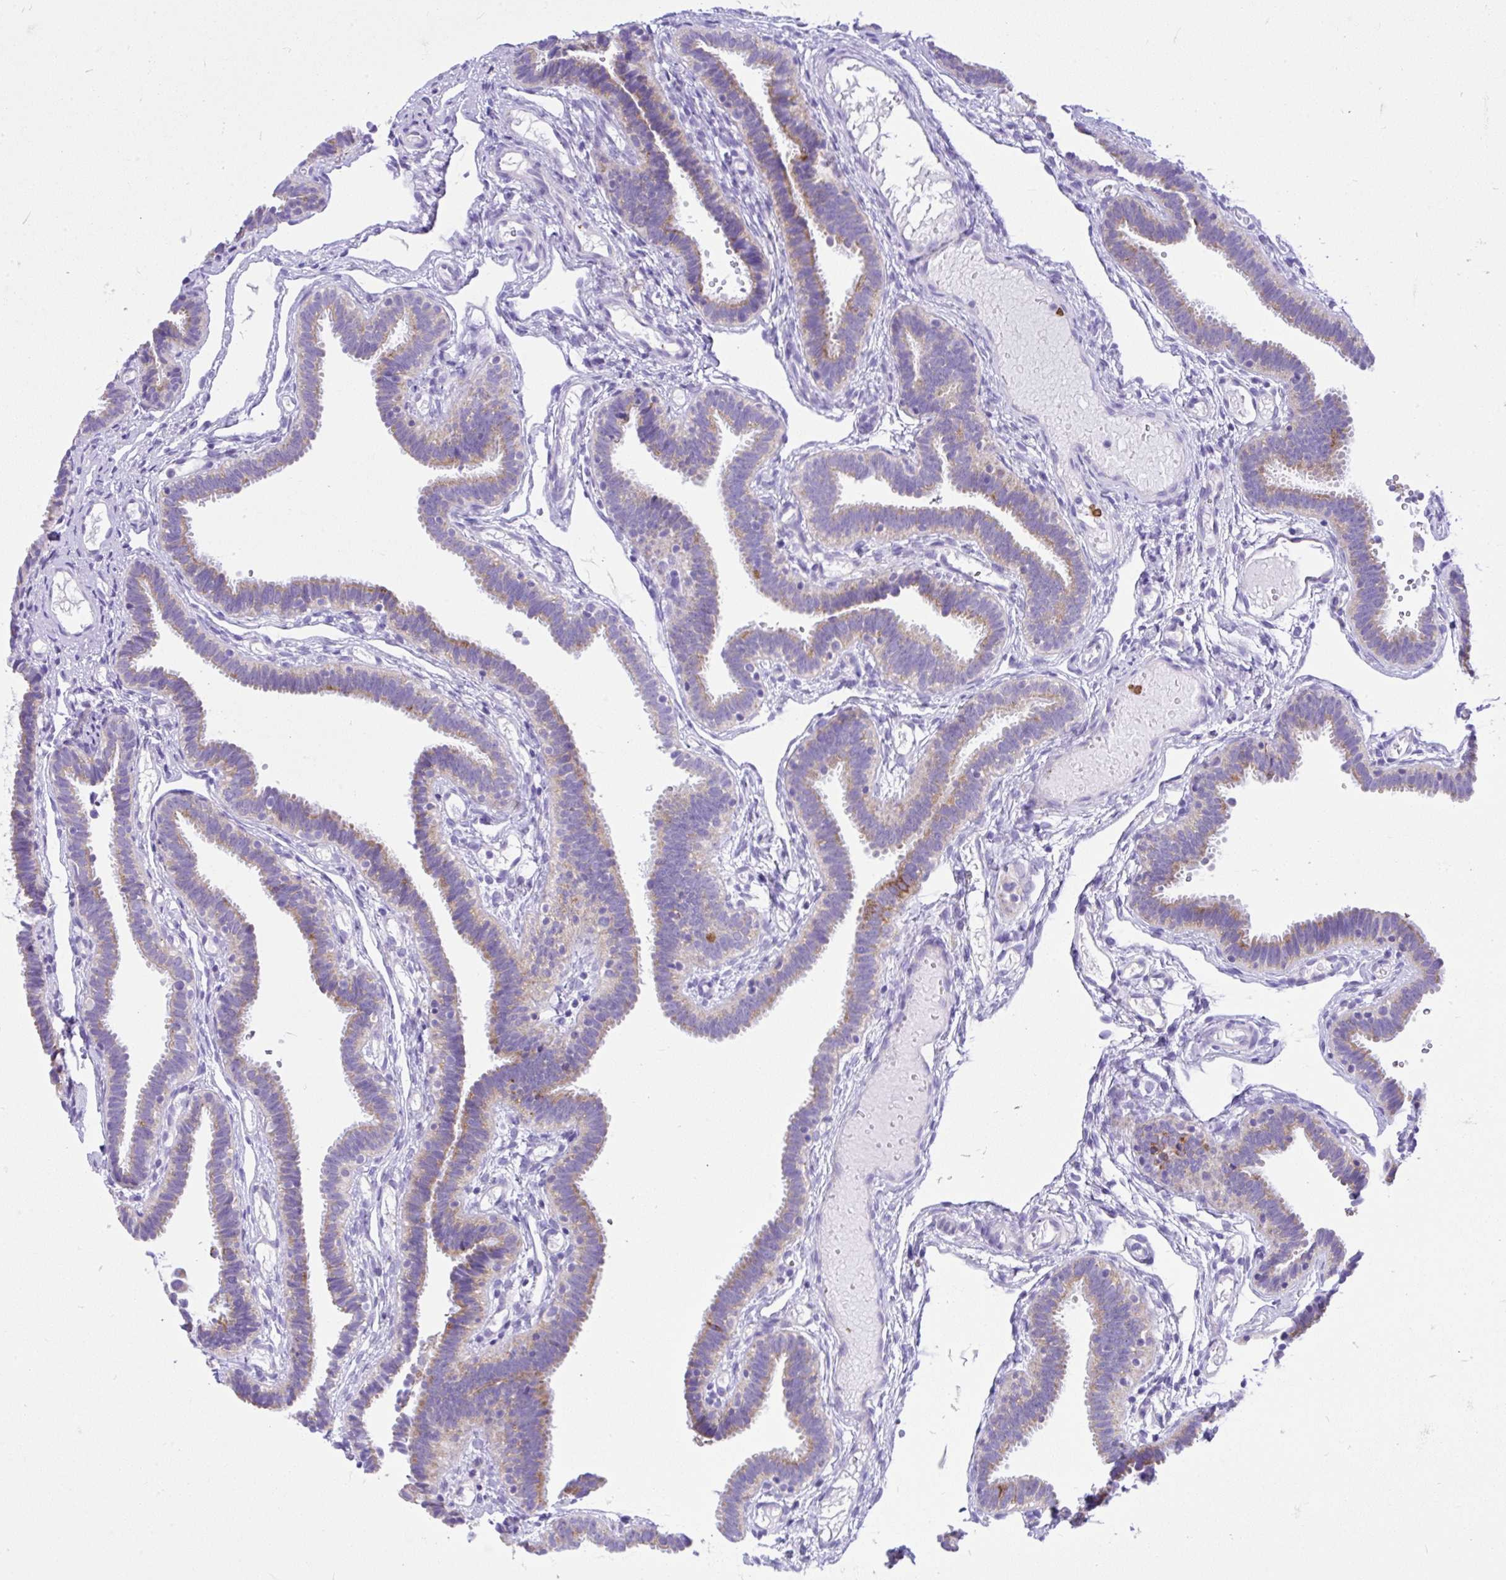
{"staining": {"intensity": "moderate", "quantity": "<25%", "location": "cytoplasmic/membranous"}, "tissue": "fallopian tube", "cell_type": "Glandular cells", "image_type": "normal", "snomed": [{"axis": "morphology", "description": "Normal tissue, NOS"}, {"axis": "topography", "description": "Fallopian tube"}], "caption": "IHC (DAB (3,3'-diaminobenzidine)) staining of benign human fallopian tube exhibits moderate cytoplasmic/membranous protein staining in about <25% of glandular cells.", "gene": "SLC13A1", "patient": {"sex": "female", "age": 37}}